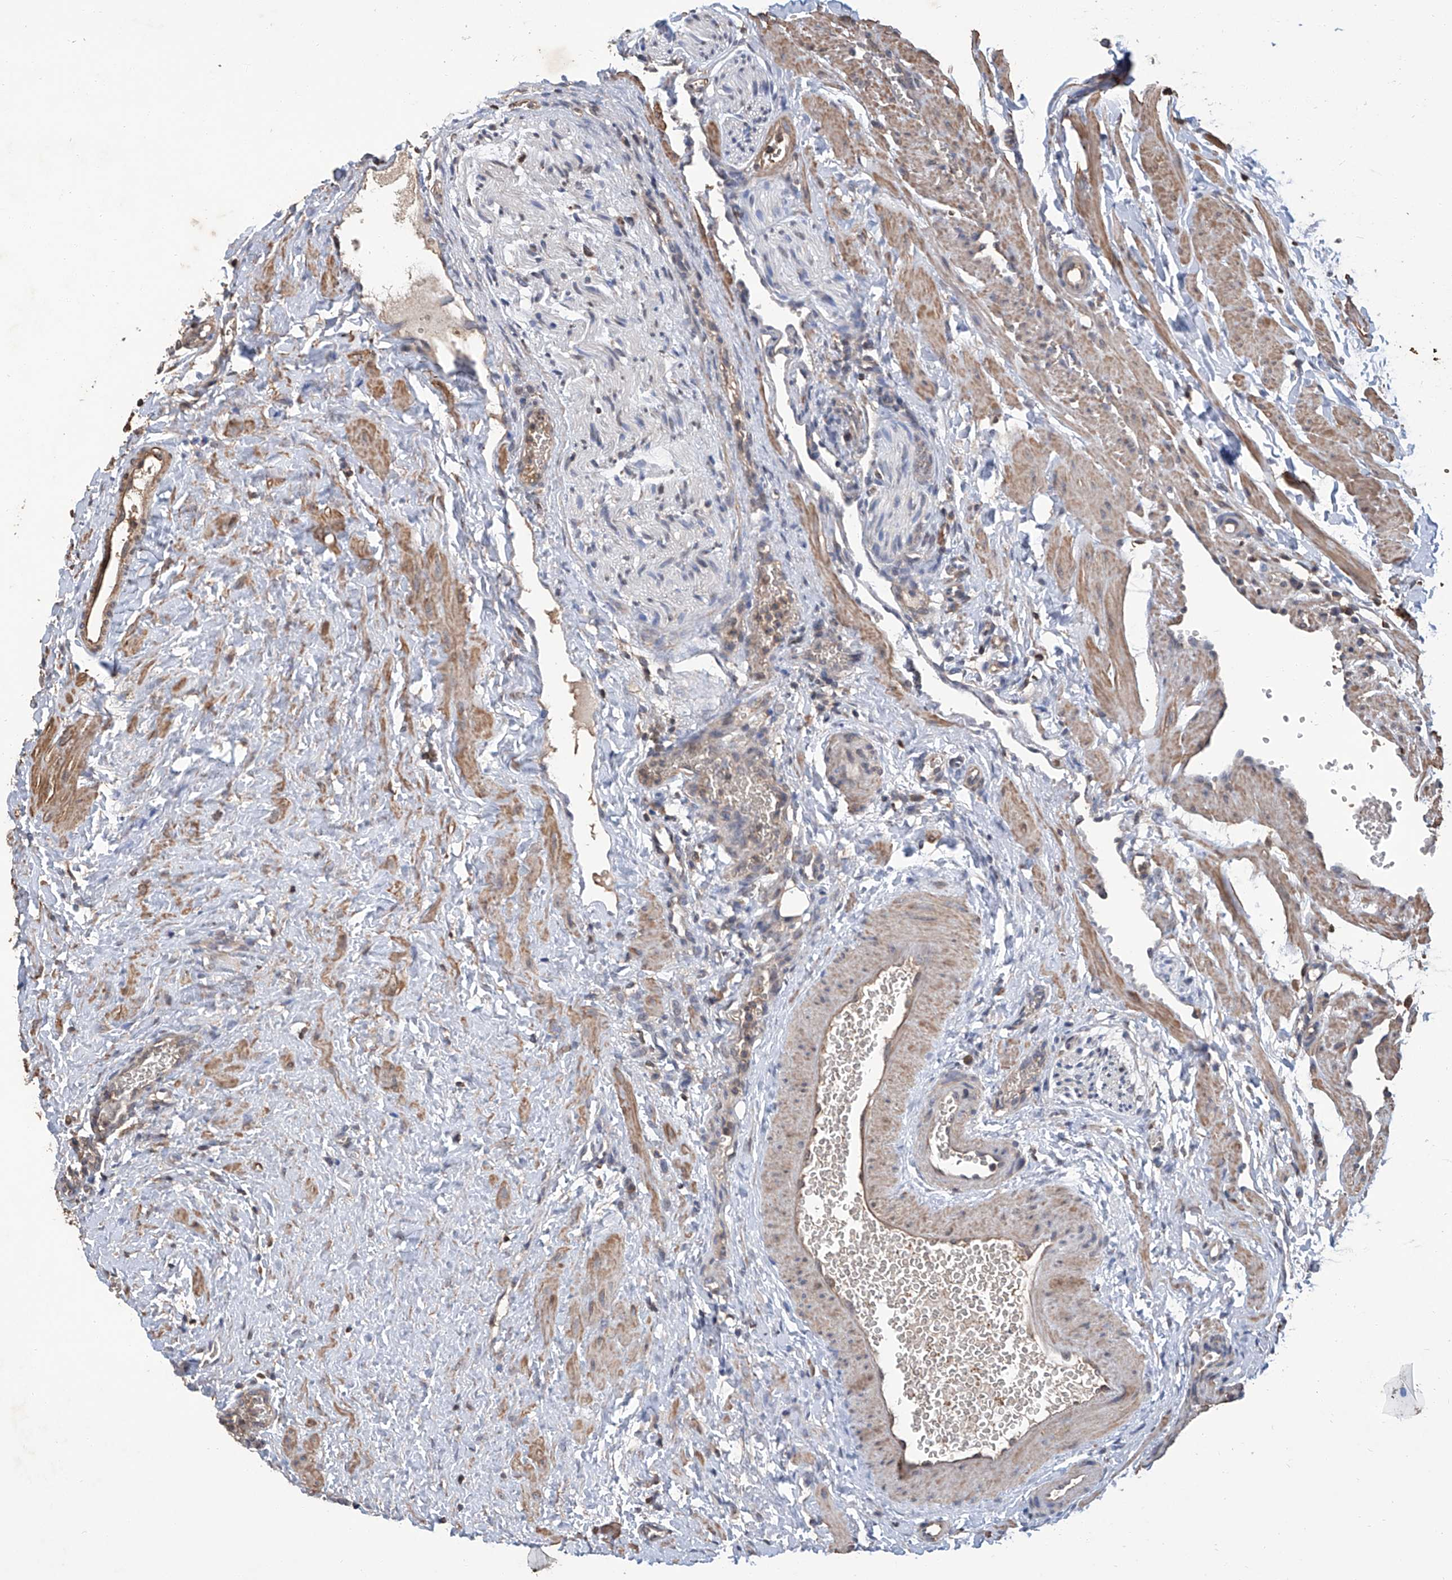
{"staining": {"intensity": "weak", "quantity": ">75%", "location": "cytoplasmic/membranous"}, "tissue": "ovary", "cell_type": "Follicle cells", "image_type": "normal", "snomed": [{"axis": "morphology", "description": "Normal tissue, NOS"}, {"axis": "morphology", "description": "Cyst, NOS"}, {"axis": "topography", "description": "Ovary"}], "caption": "Immunohistochemical staining of benign ovary reveals low levels of weak cytoplasmic/membranous staining in about >75% of follicle cells. Using DAB (3,3'-diaminobenzidine) (brown) and hematoxylin (blue) stains, captured at high magnification using brightfield microscopy.", "gene": "GPT", "patient": {"sex": "female", "age": 33}}